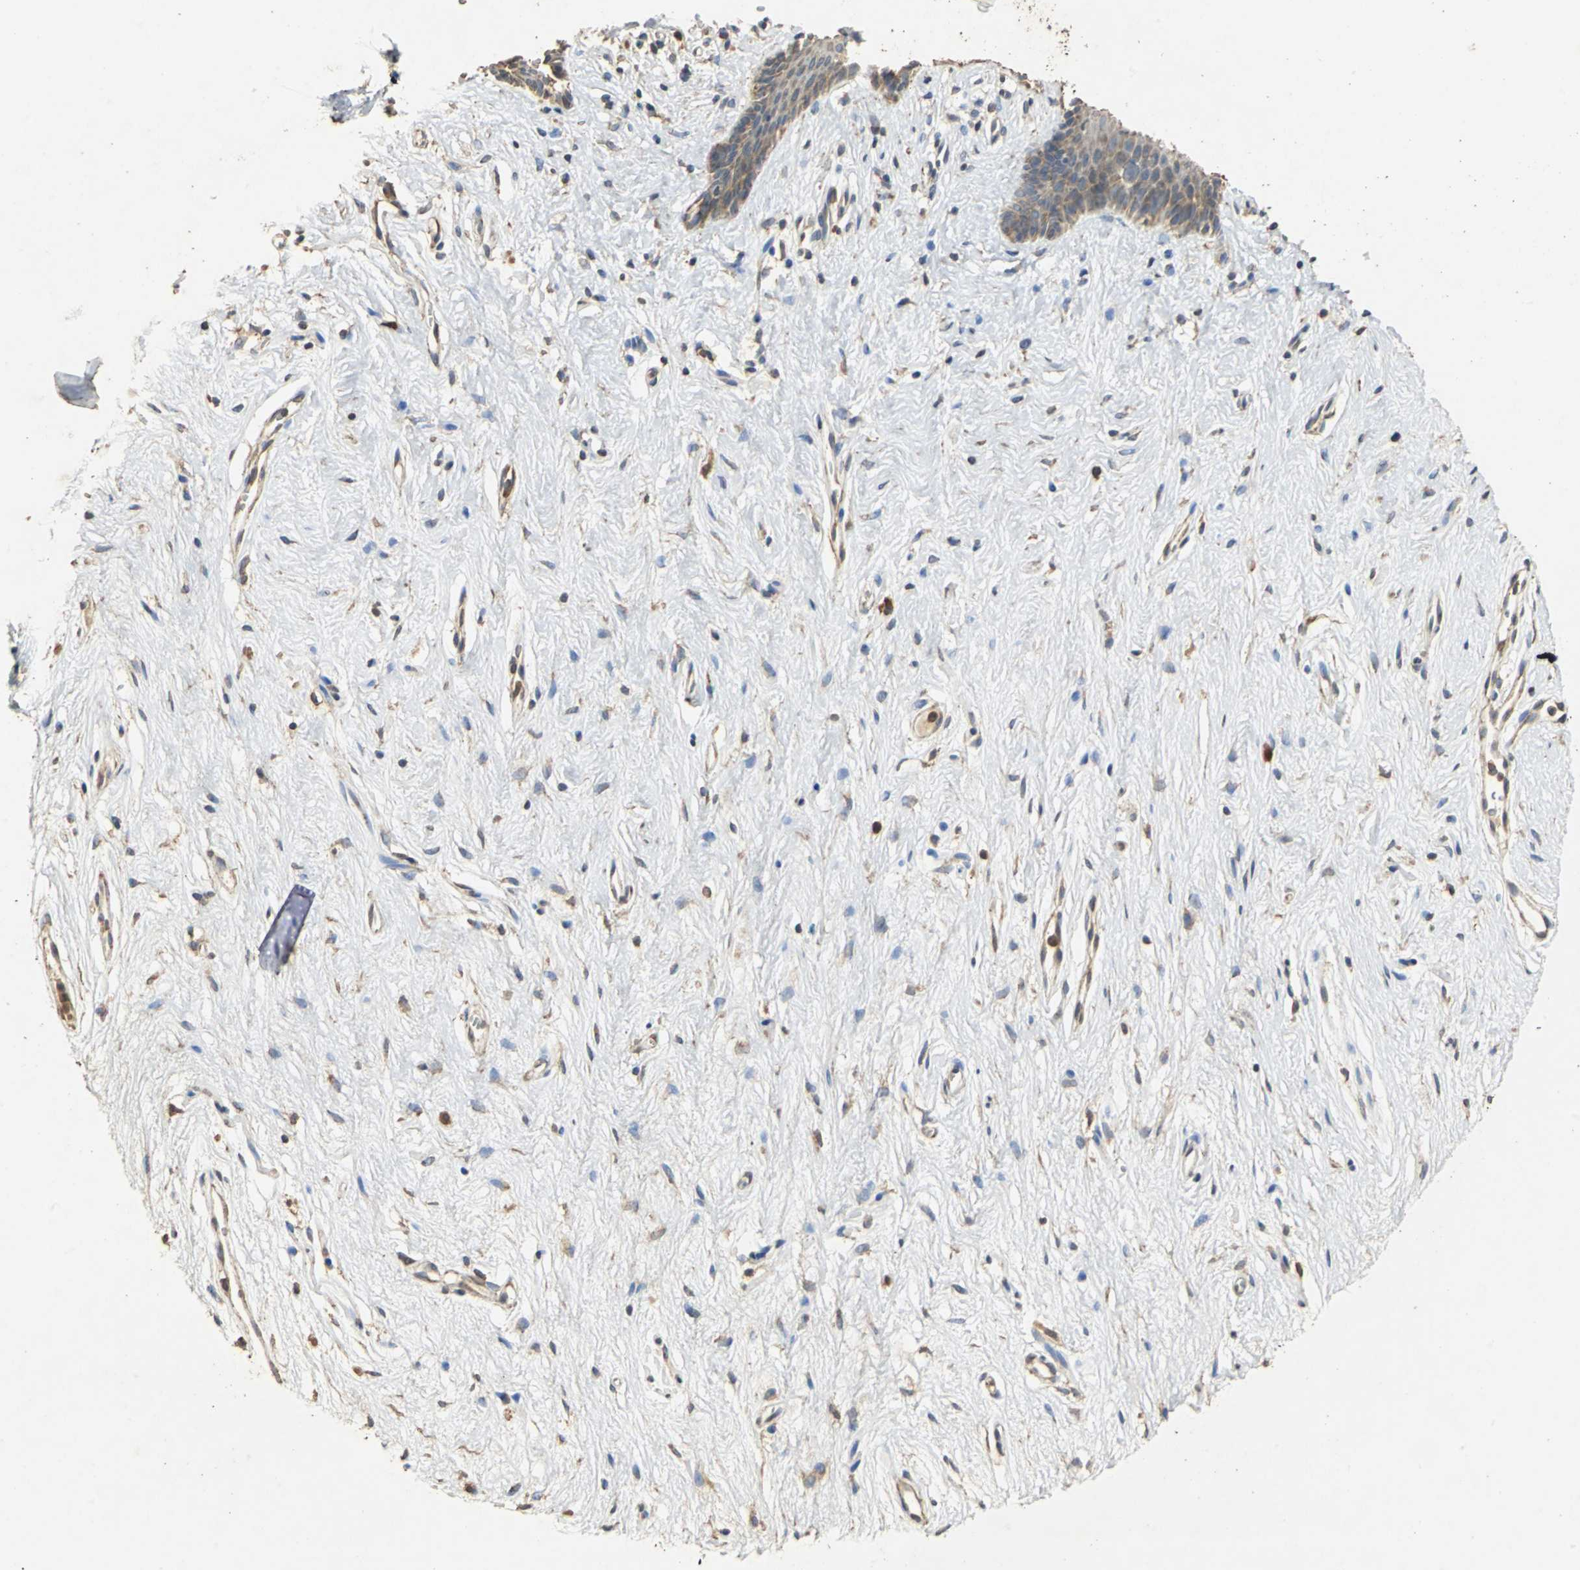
{"staining": {"intensity": "moderate", "quantity": ">75%", "location": "cytoplasmic/membranous"}, "tissue": "vagina", "cell_type": "Squamous epithelial cells", "image_type": "normal", "snomed": [{"axis": "morphology", "description": "Normal tissue, NOS"}, {"axis": "topography", "description": "Vagina"}], "caption": "Immunohistochemistry (IHC) staining of unremarkable vagina, which demonstrates medium levels of moderate cytoplasmic/membranous positivity in about >75% of squamous epithelial cells indicating moderate cytoplasmic/membranous protein positivity. The staining was performed using DAB (brown) for protein detection and nuclei were counterstained in hematoxylin (blue).", "gene": "ACSL4", "patient": {"sex": "female", "age": 44}}